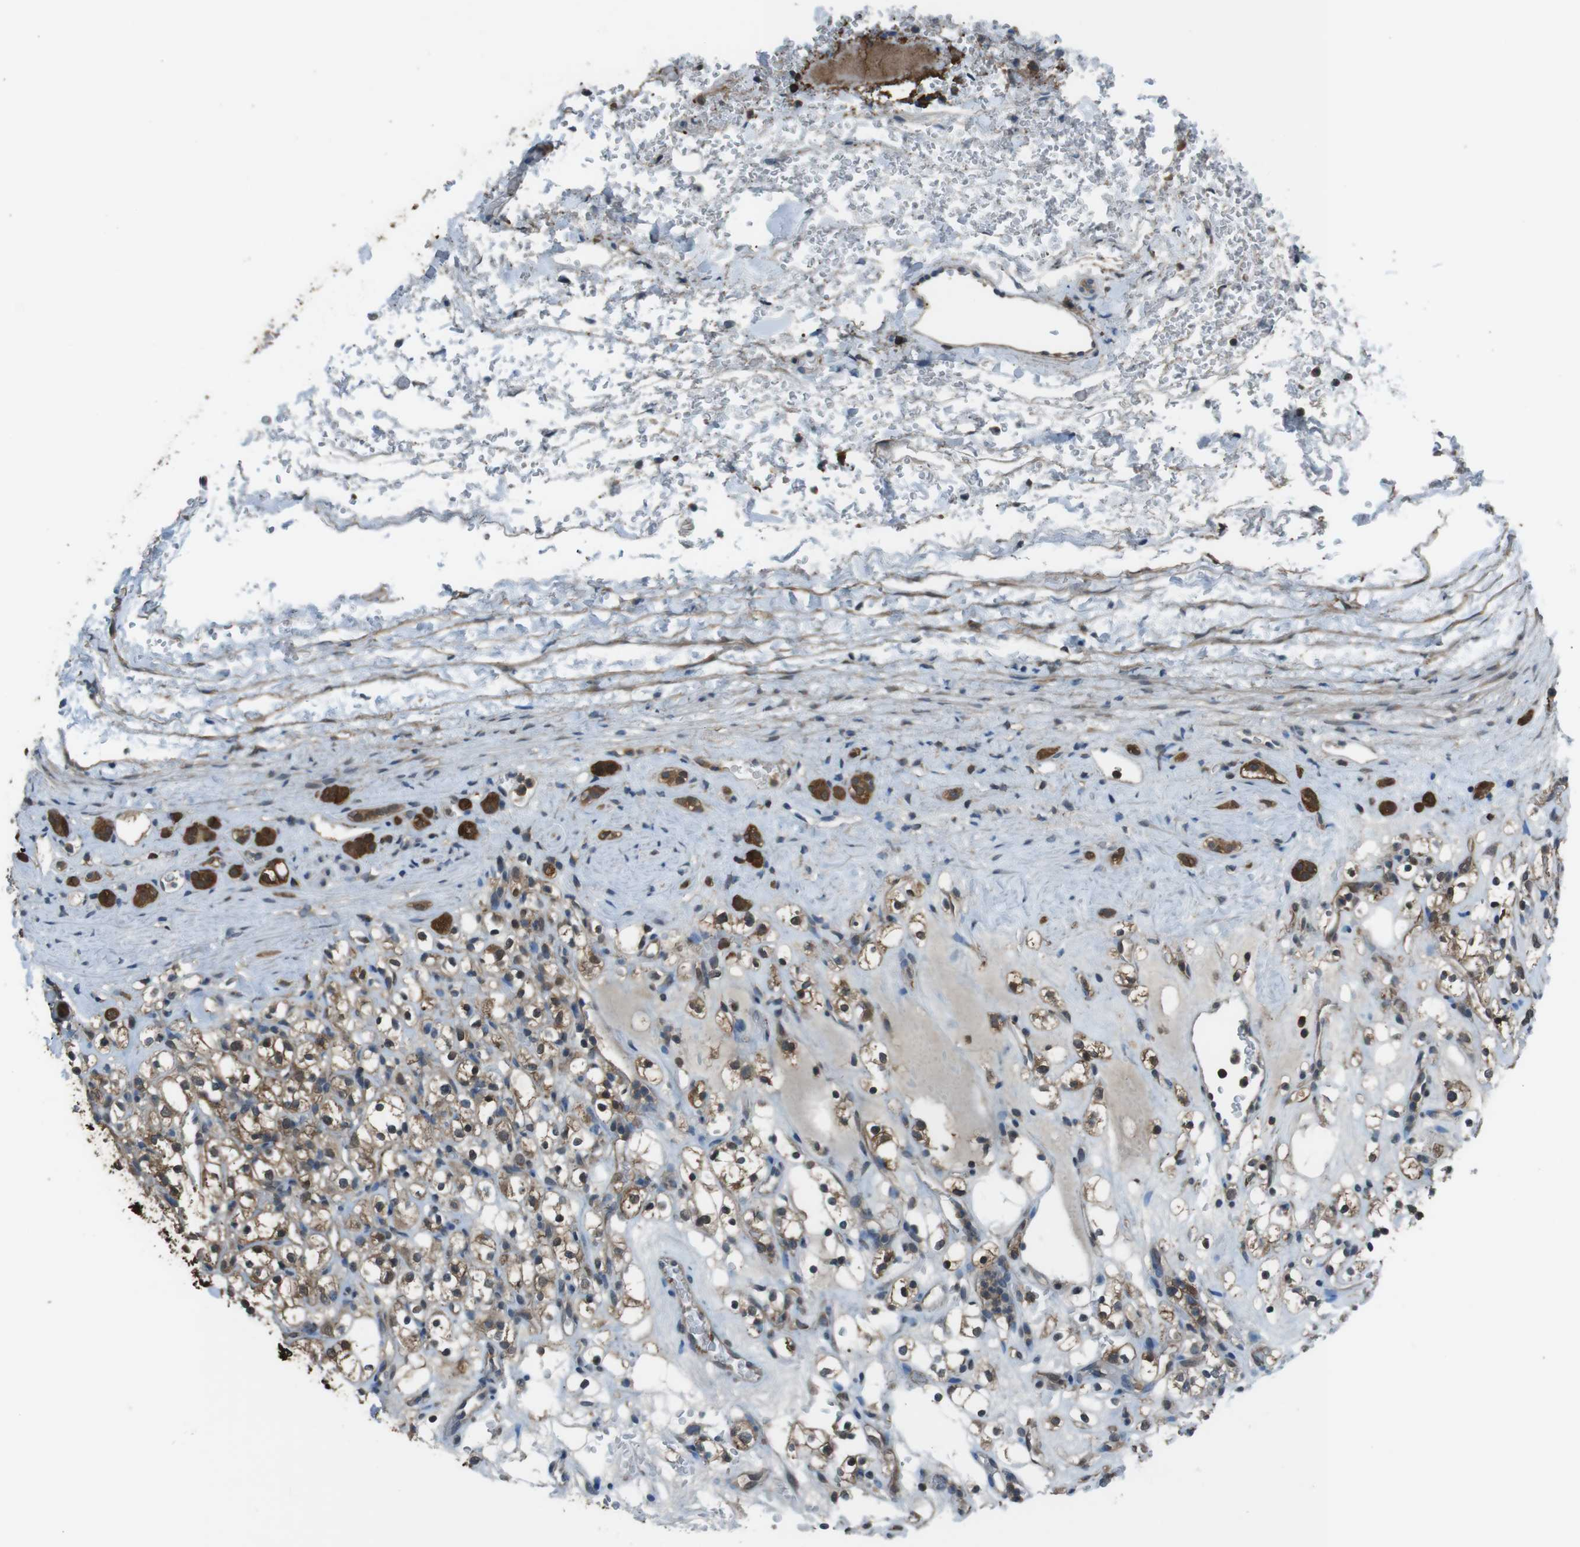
{"staining": {"intensity": "moderate", "quantity": ">75%", "location": "cytoplasmic/membranous"}, "tissue": "renal cancer", "cell_type": "Tumor cells", "image_type": "cancer", "snomed": [{"axis": "morphology", "description": "Normal tissue, NOS"}, {"axis": "morphology", "description": "Adenocarcinoma, NOS"}, {"axis": "topography", "description": "Kidney"}], "caption": "A high-resolution histopathology image shows immunohistochemistry staining of renal cancer, which displays moderate cytoplasmic/membranous positivity in approximately >75% of tumor cells.", "gene": "TWSG1", "patient": {"sex": "female", "age": 72}}